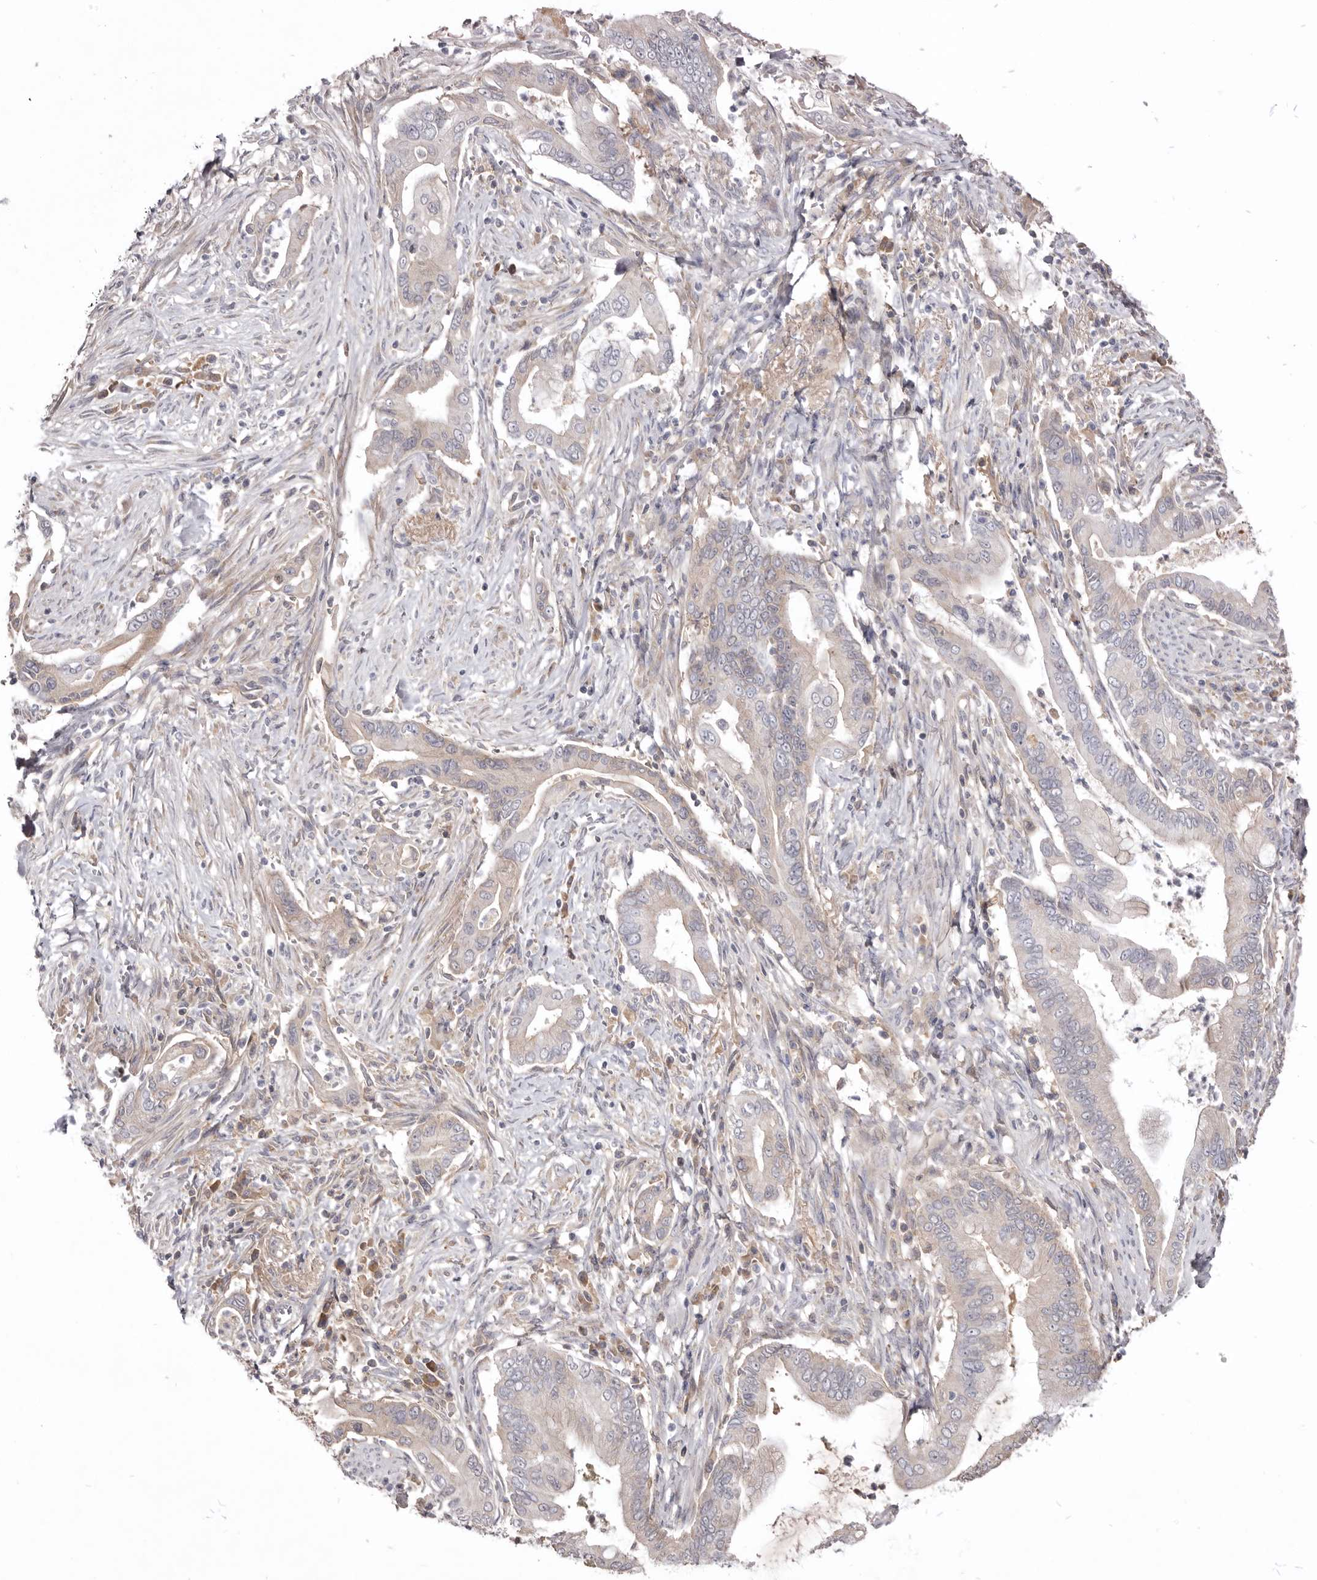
{"staining": {"intensity": "negative", "quantity": "none", "location": "none"}, "tissue": "pancreatic cancer", "cell_type": "Tumor cells", "image_type": "cancer", "snomed": [{"axis": "morphology", "description": "Adenocarcinoma, NOS"}, {"axis": "topography", "description": "Pancreas"}], "caption": "The micrograph demonstrates no staining of tumor cells in pancreatic adenocarcinoma.", "gene": "NENF", "patient": {"sex": "male", "age": 78}}